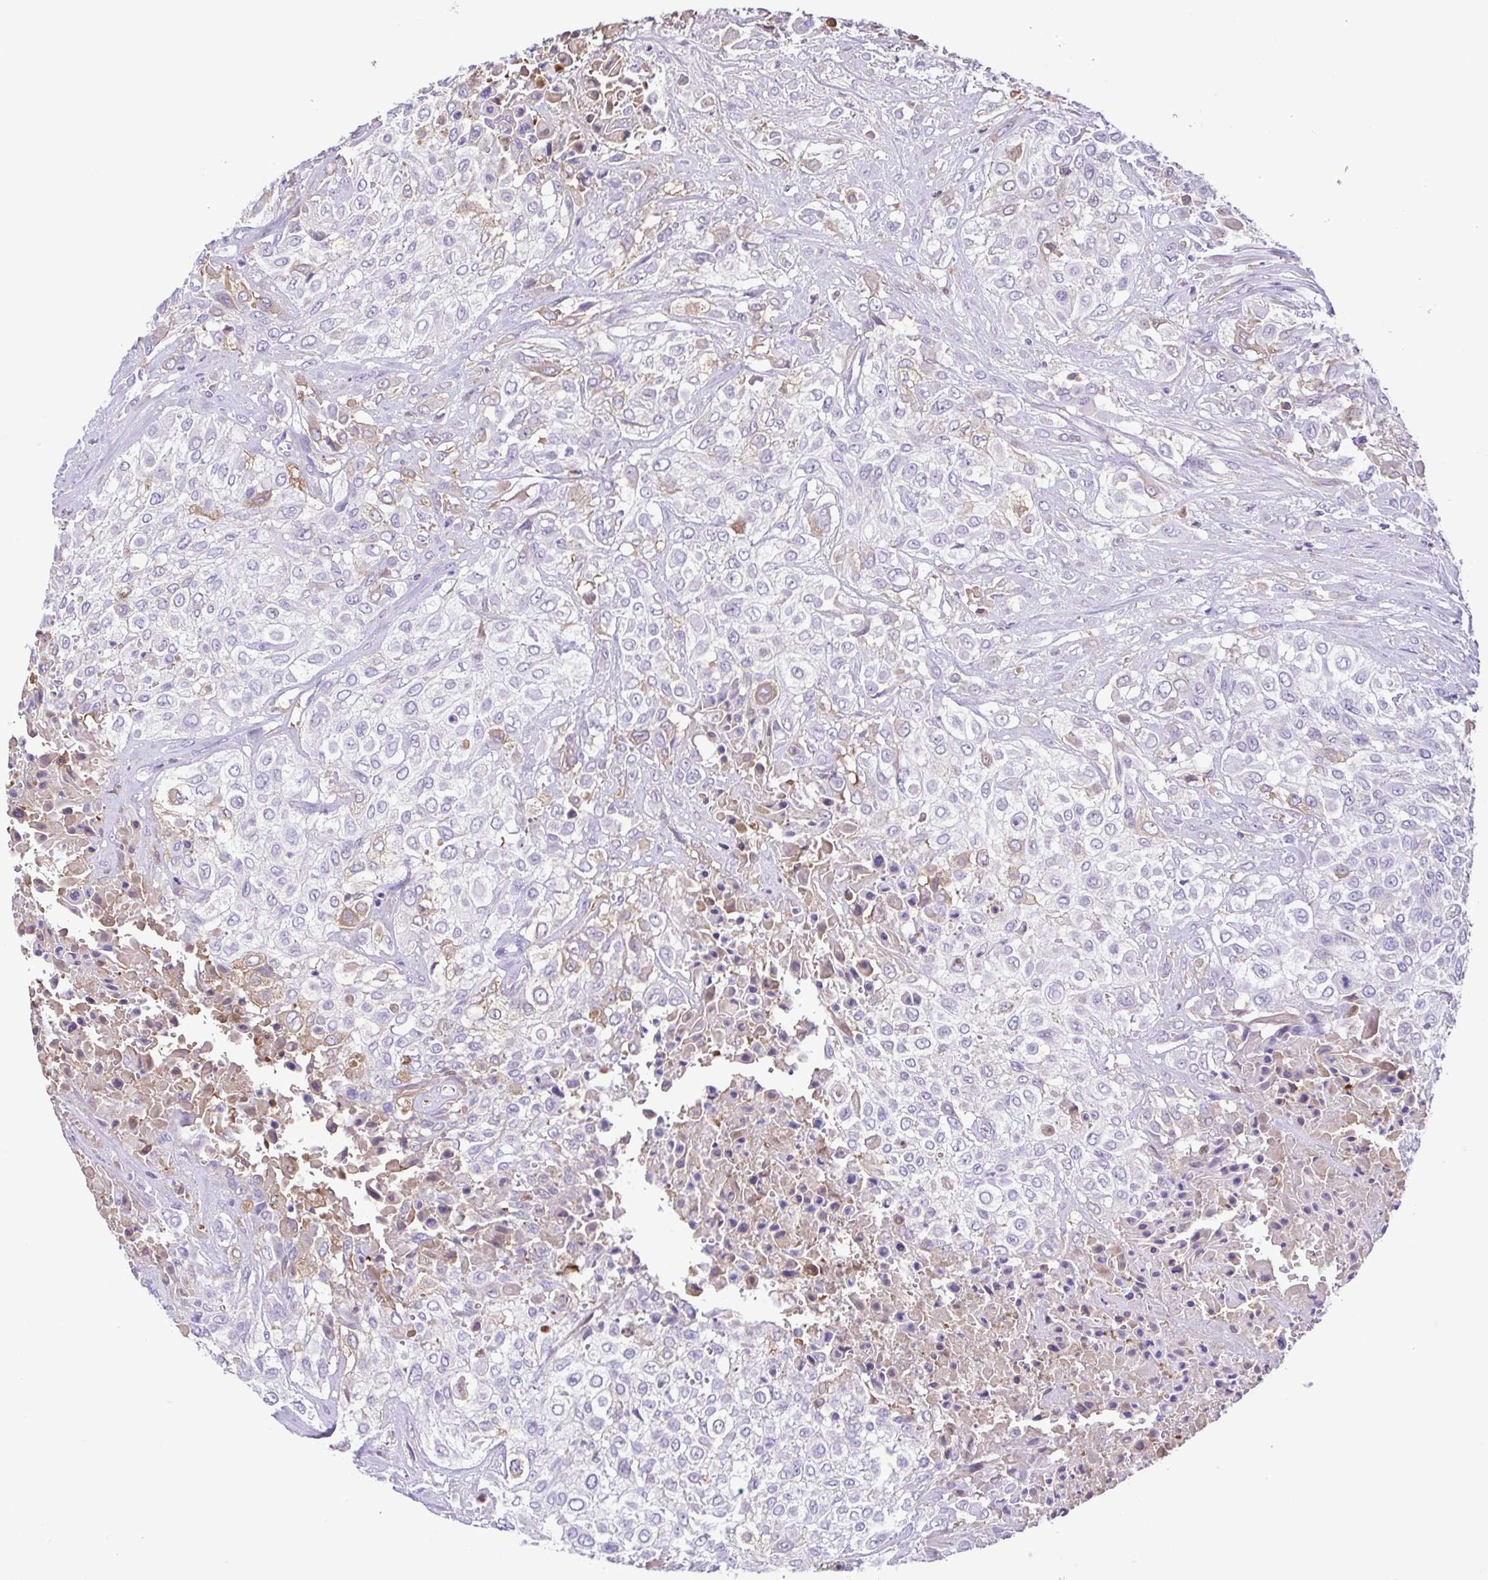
{"staining": {"intensity": "negative", "quantity": "none", "location": "none"}, "tissue": "urothelial cancer", "cell_type": "Tumor cells", "image_type": "cancer", "snomed": [{"axis": "morphology", "description": "Urothelial carcinoma, High grade"}, {"axis": "topography", "description": "Urinary bladder"}], "caption": "The immunohistochemistry micrograph has no significant positivity in tumor cells of urothelial cancer tissue.", "gene": "IGFL1", "patient": {"sex": "male", "age": 57}}